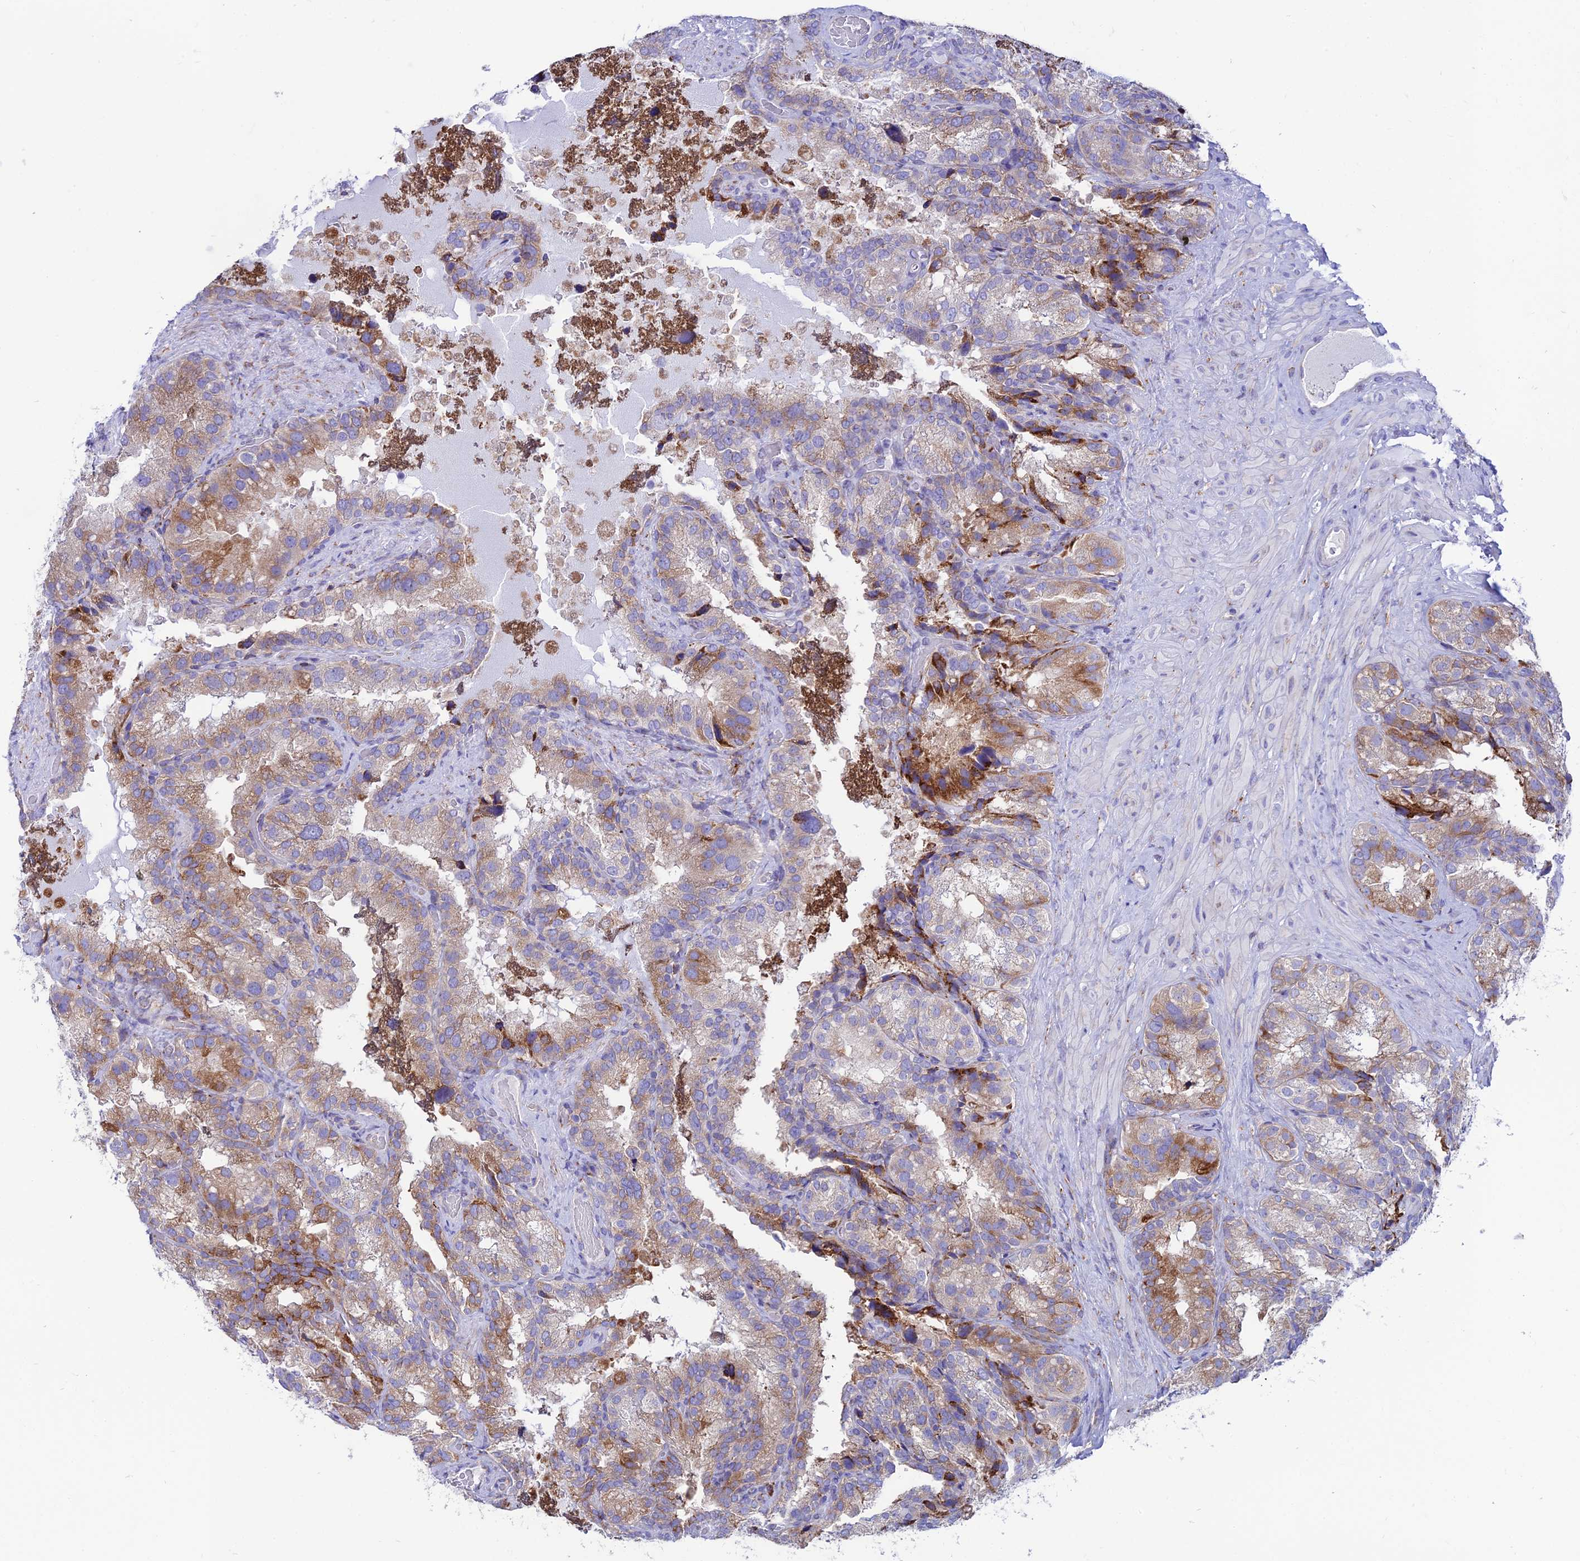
{"staining": {"intensity": "strong", "quantity": "25%-75%", "location": "cytoplasmic/membranous"}, "tissue": "seminal vesicle", "cell_type": "Glandular cells", "image_type": "normal", "snomed": [{"axis": "morphology", "description": "Normal tissue, NOS"}, {"axis": "topography", "description": "Seminal veicle"}], "caption": "Immunohistochemical staining of unremarkable human seminal vesicle demonstrates 25%-75% levels of strong cytoplasmic/membranous protein positivity in about 25%-75% of glandular cells. The protein of interest is stained brown, and the nuclei are stained in blue (DAB (3,3'-diaminobenzidine) IHC with brightfield microscopy, high magnification).", "gene": "TUBGCP6", "patient": {"sex": "male", "age": 58}}